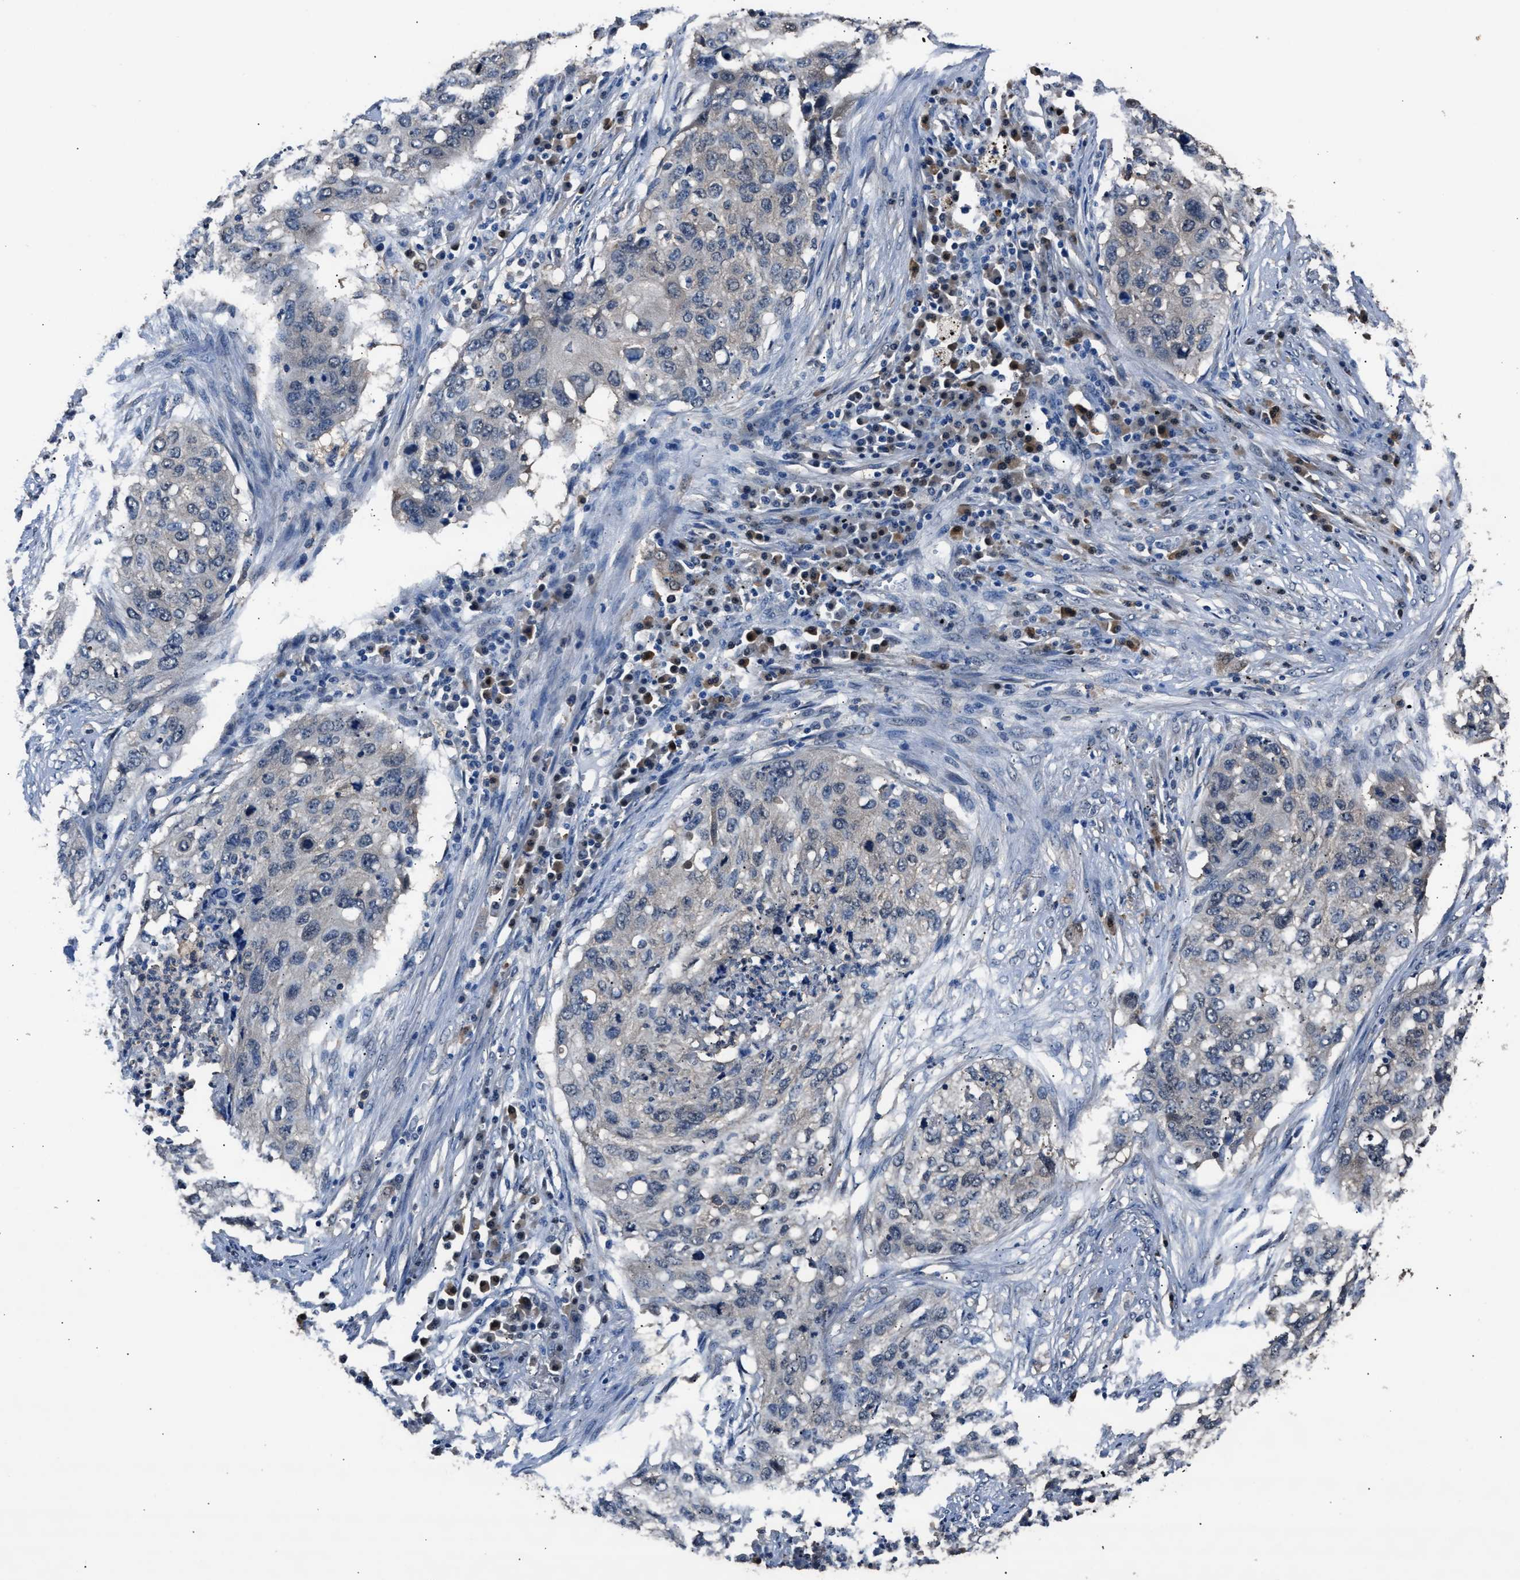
{"staining": {"intensity": "negative", "quantity": "none", "location": "none"}, "tissue": "lung cancer", "cell_type": "Tumor cells", "image_type": "cancer", "snomed": [{"axis": "morphology", "description": "Squamous cell carcinoma, NOS"}, {"axis": "topography", "description": "Lung"}], "caption": "IHC histopathology image of neoplastic tissue: lung cancer stained with DAB shows no significant protein positivity in tumor cells.", "gene": "GSTP1", "patient": {"sex": "female", "age": 63}}